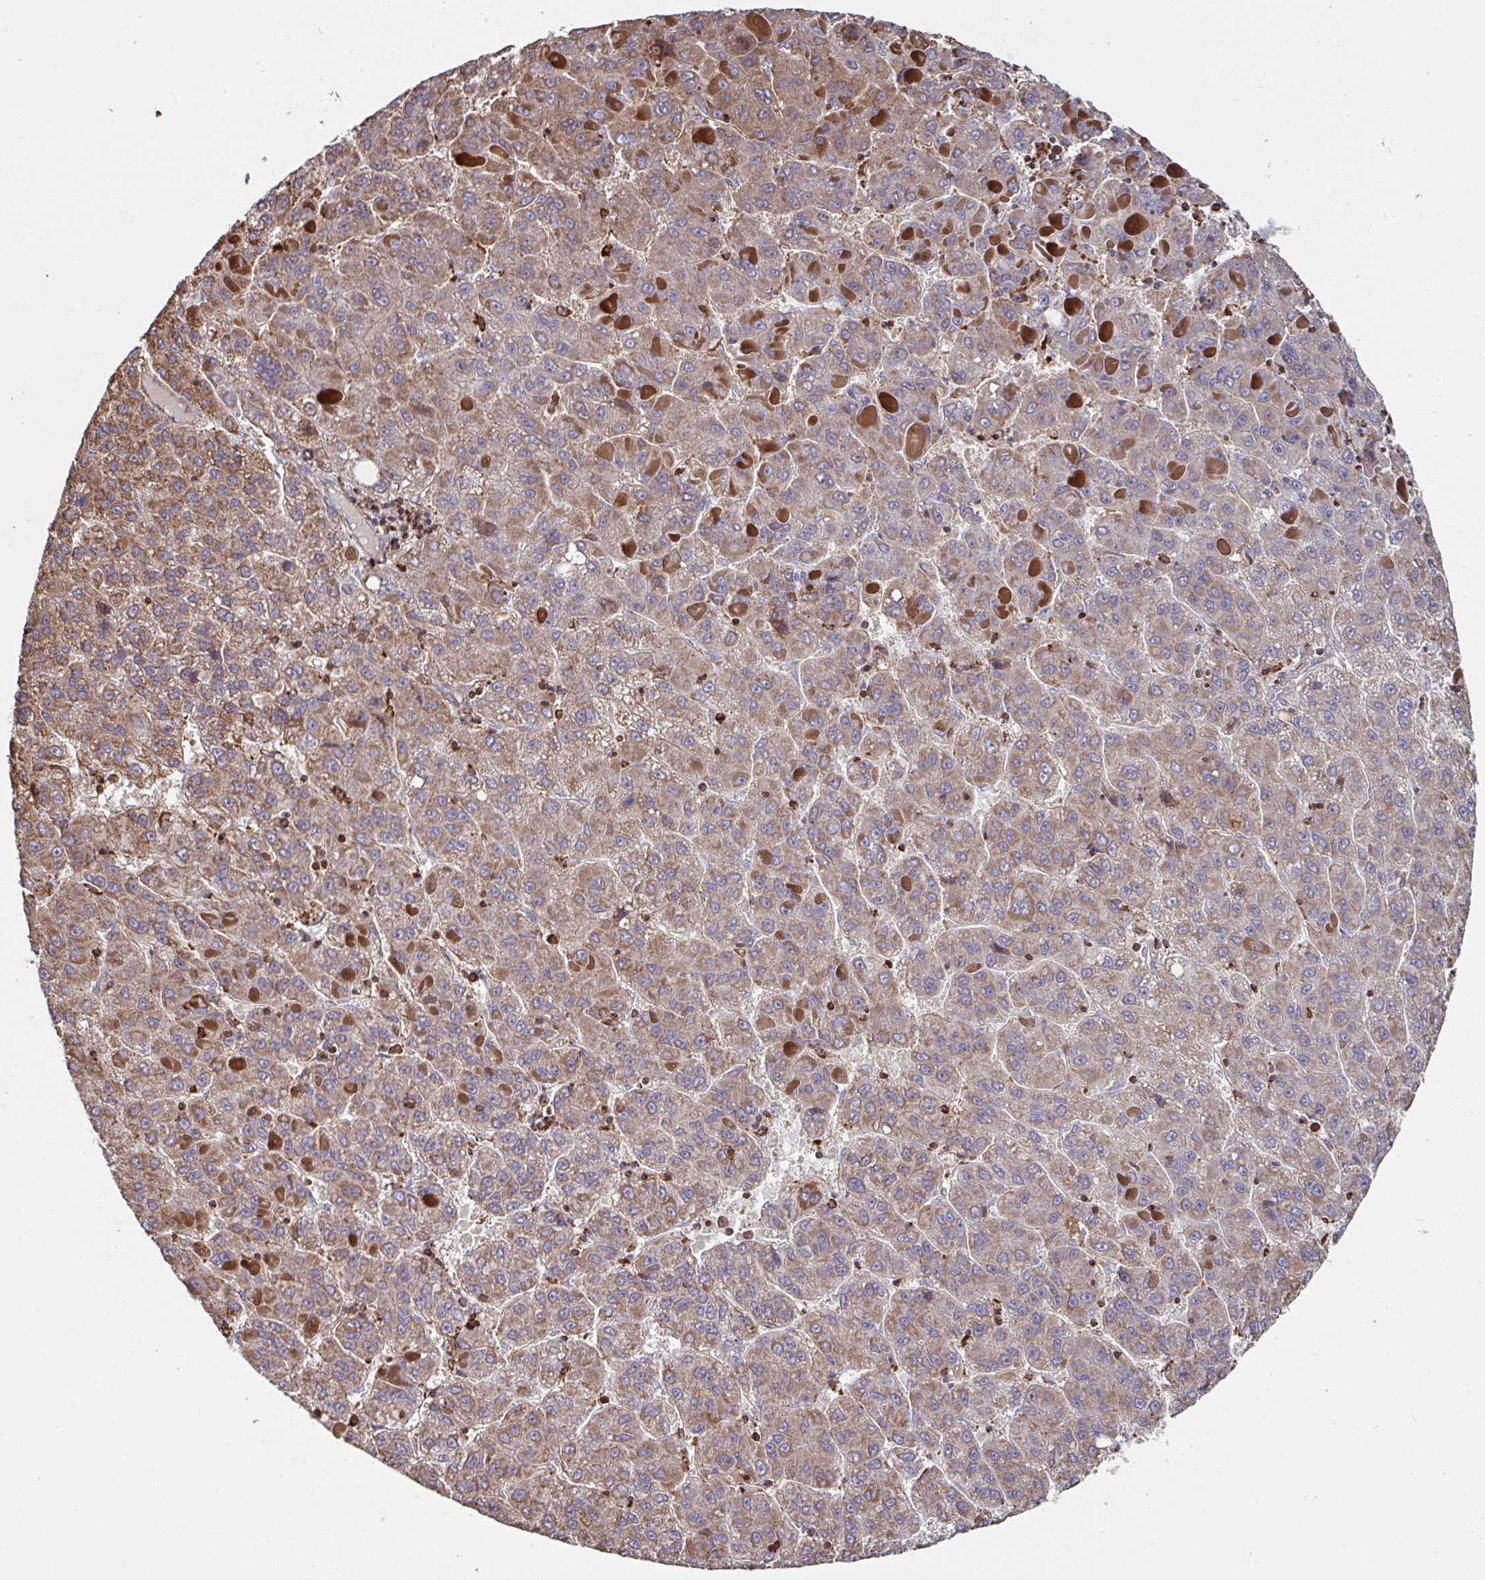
{"staining": {"intensity": "moderate", "quantity": ">75%", "location": "cytoplasmic/membranous"}, "tissue": "liver cancer", "cell_type": "Tumor cells", "image_type": "cancer", "snomed": [{"axis": "morphology", "description": "Carcinoma, Hepatocellular, NOS"}, {"axis": "topography", "description": "Liver"}], "caption": "This is an image of IHC staining of liver hepatocellular carcinoma, which shows moderate staining in the cytoplasmic/membranous of tumor cells.", "gene": "DZANK1", "patient": {"sex": "female", "age": 82}}